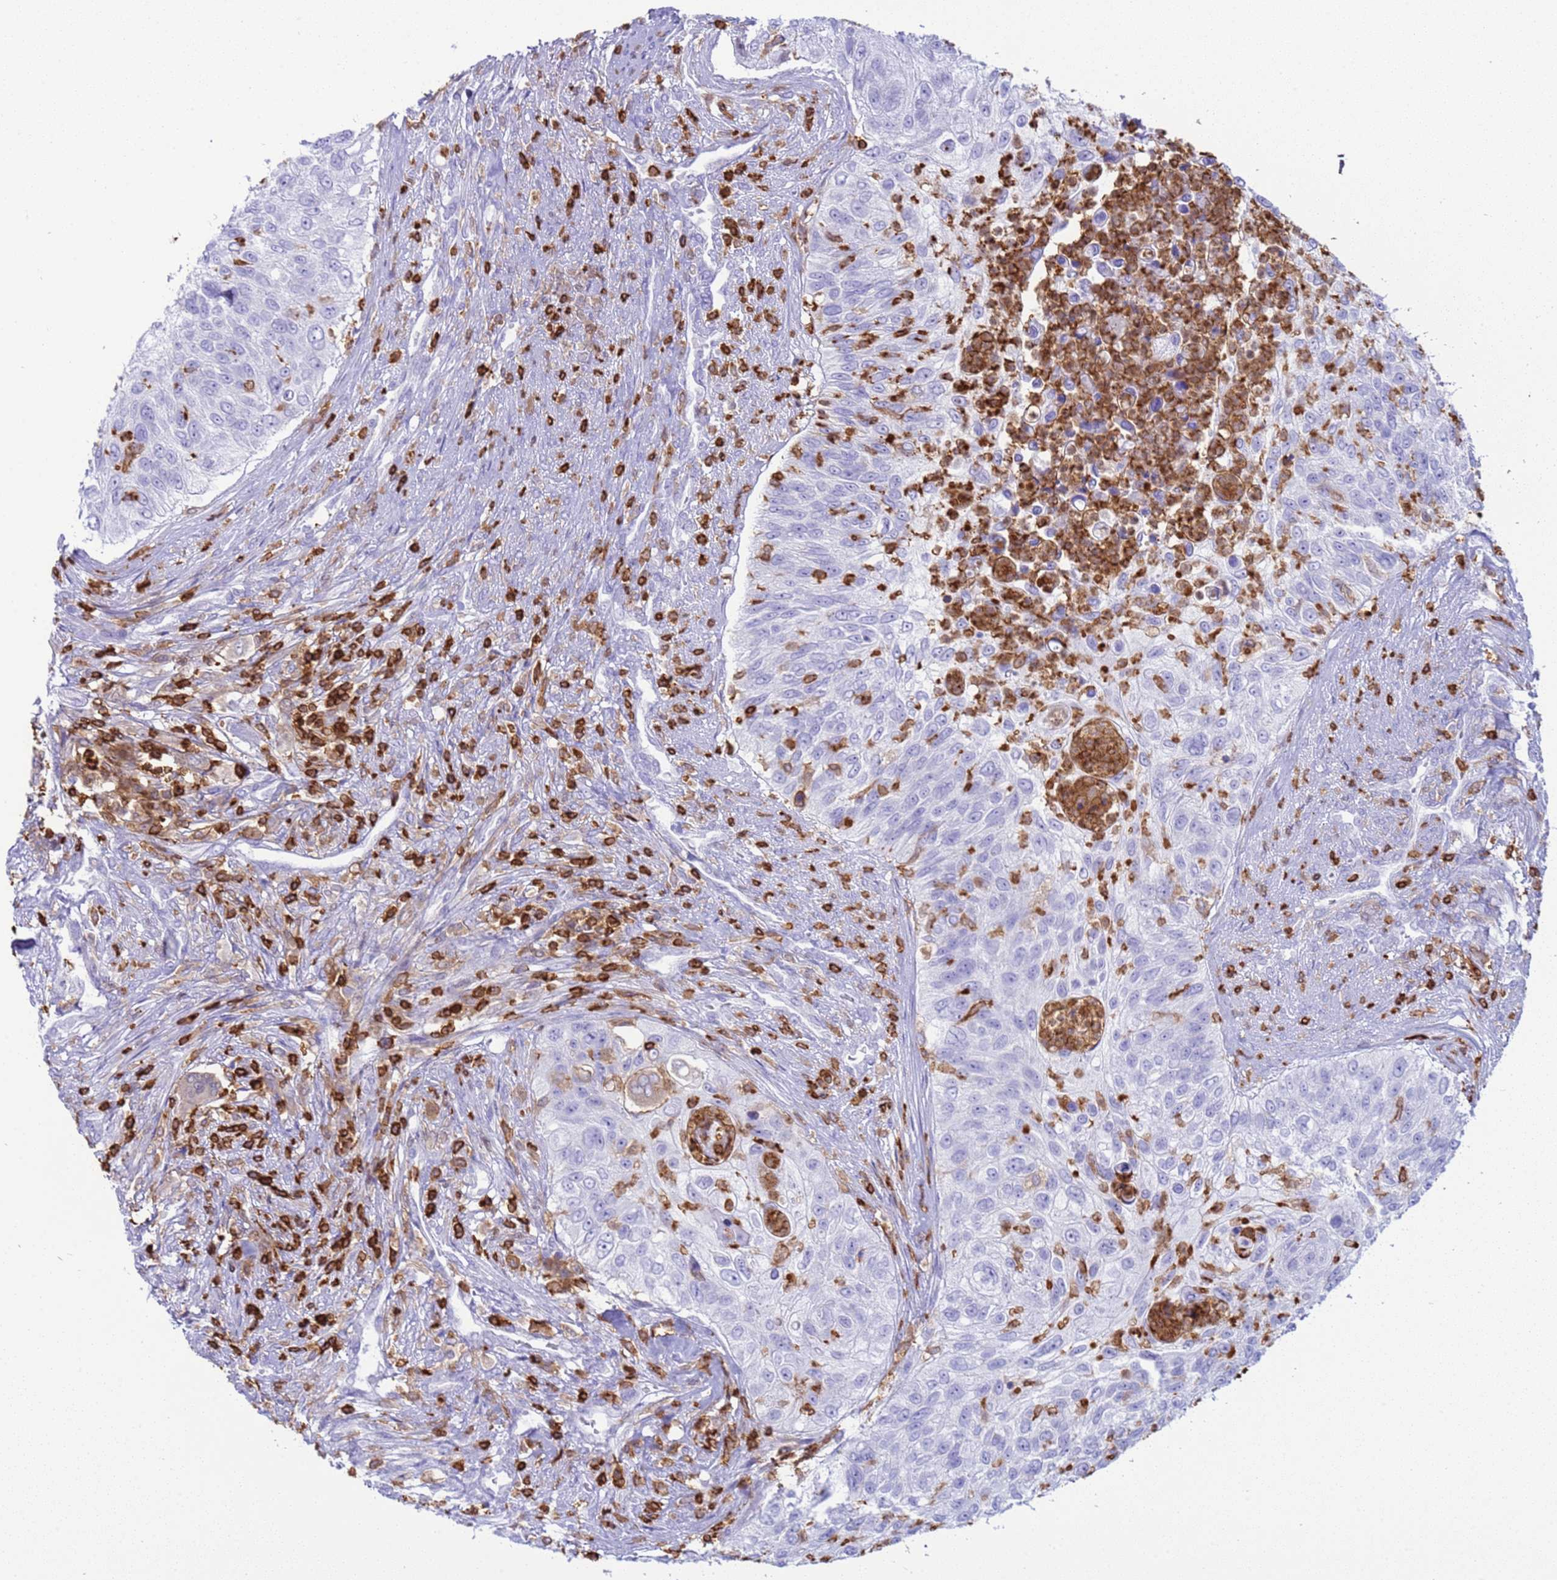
{"staining": {"intensity": "negative", "quantity": "none", "location": "none"}, "tissue": "urothelial cancer", "cell_type": "Tumor cells", "image_type": "cancer", "snomed": [{"axis": "morphology", "description": "Urothelial carcinoma, High grade"}, {"axis": "topography", "description": "Urinary bladder"}], "caption": "Immunohistochemistry image of urothelial carcinoma (high-grade) stained for a protein (brown), which demonstrates no staining in tumor cells.", "gene": "IRF5", "patient": {"sex": "female", "age": 60}}